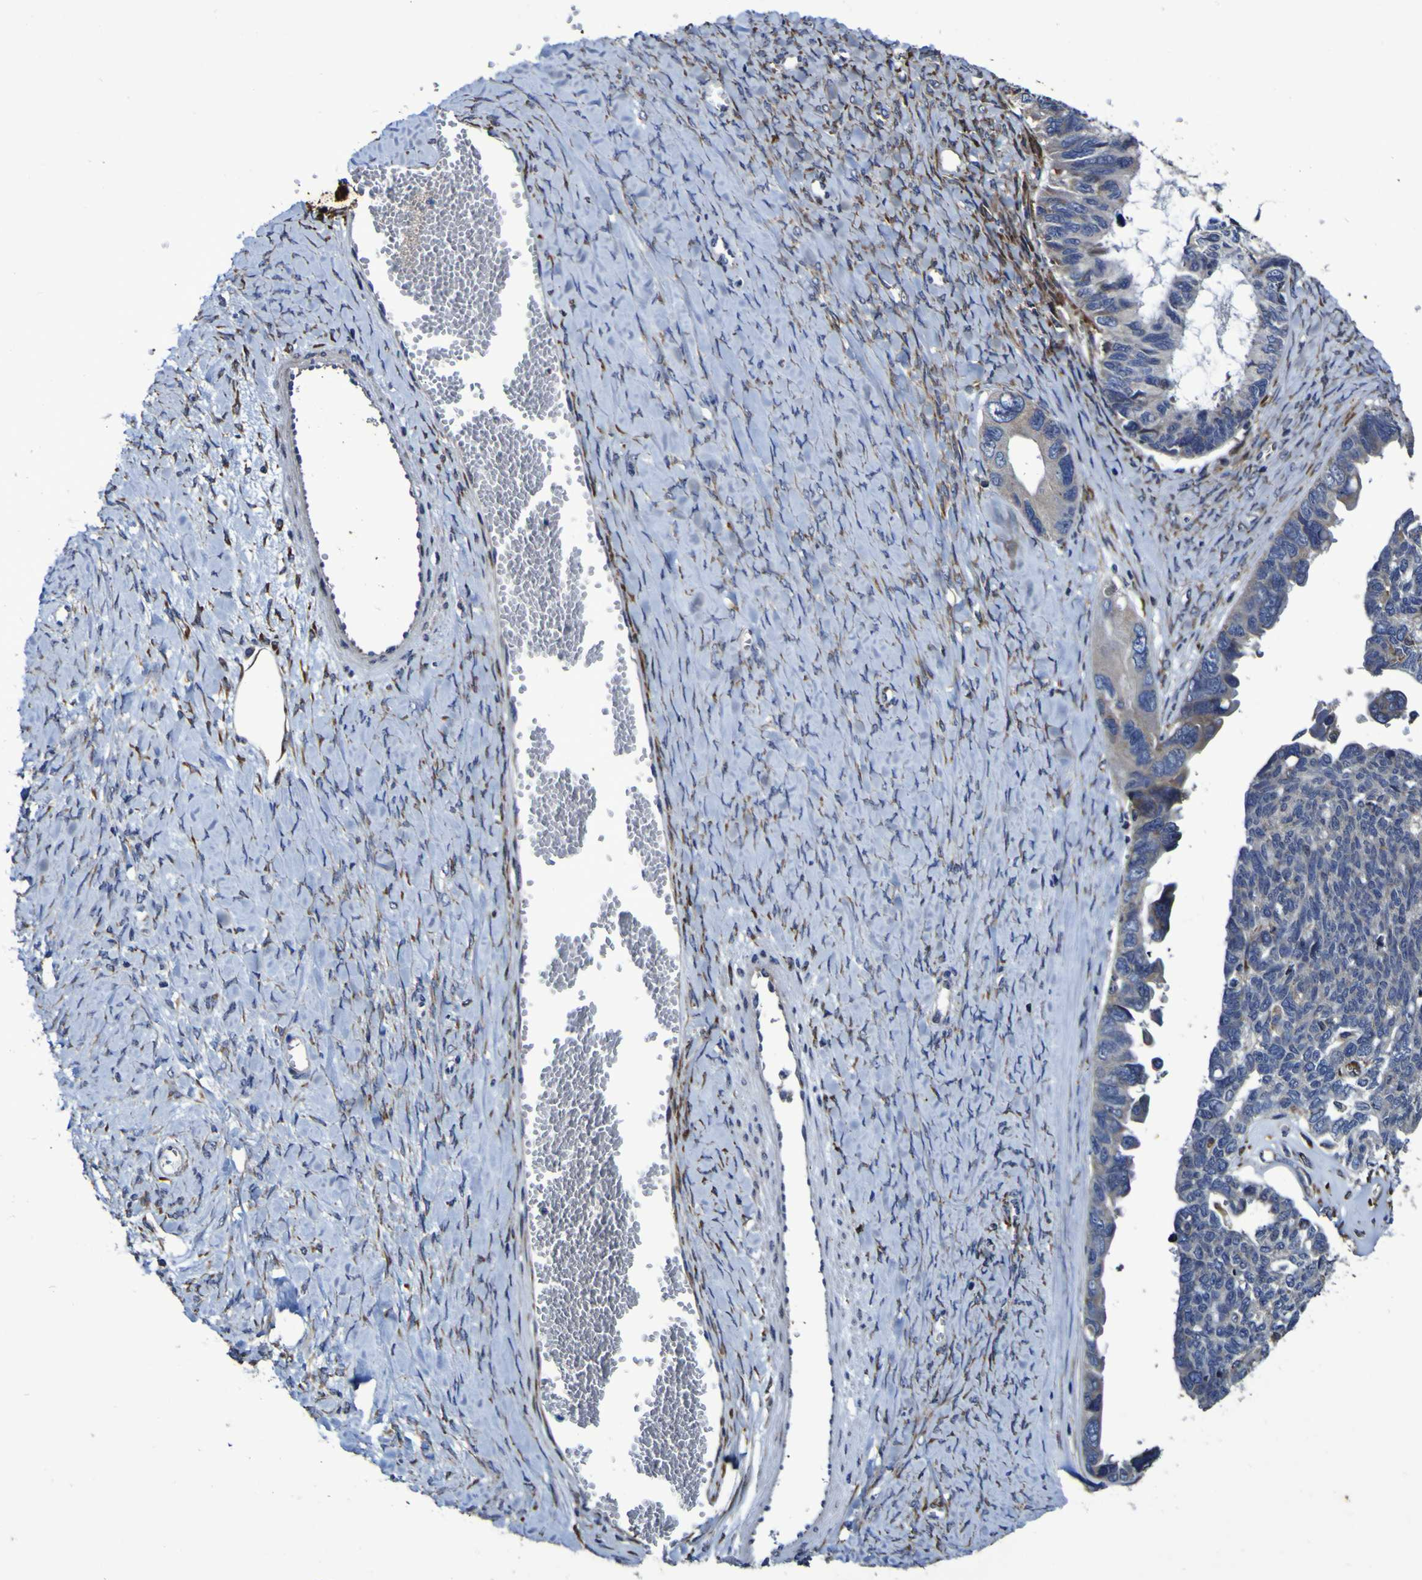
{"staining": {"intensity": "negative", "quantity": "none", "location": "none"}, "tissue": "ovarian cancer", "cell_type": "Tumor cells", "image_type": "cancer", "snomed": [{"axis": "morphology", "description": "Cystadenocarcinoma, serous, NOS"}, {"axis": "topography", "description": "Ovary"}], "caption": "High power microscopy micrograph of an IHC image of ovarian serous cystadenocarcinoma, revealing no significant staining in tumor cells.", "gene": "P3H1", "patient": {"sex": "female", "age": 79}}